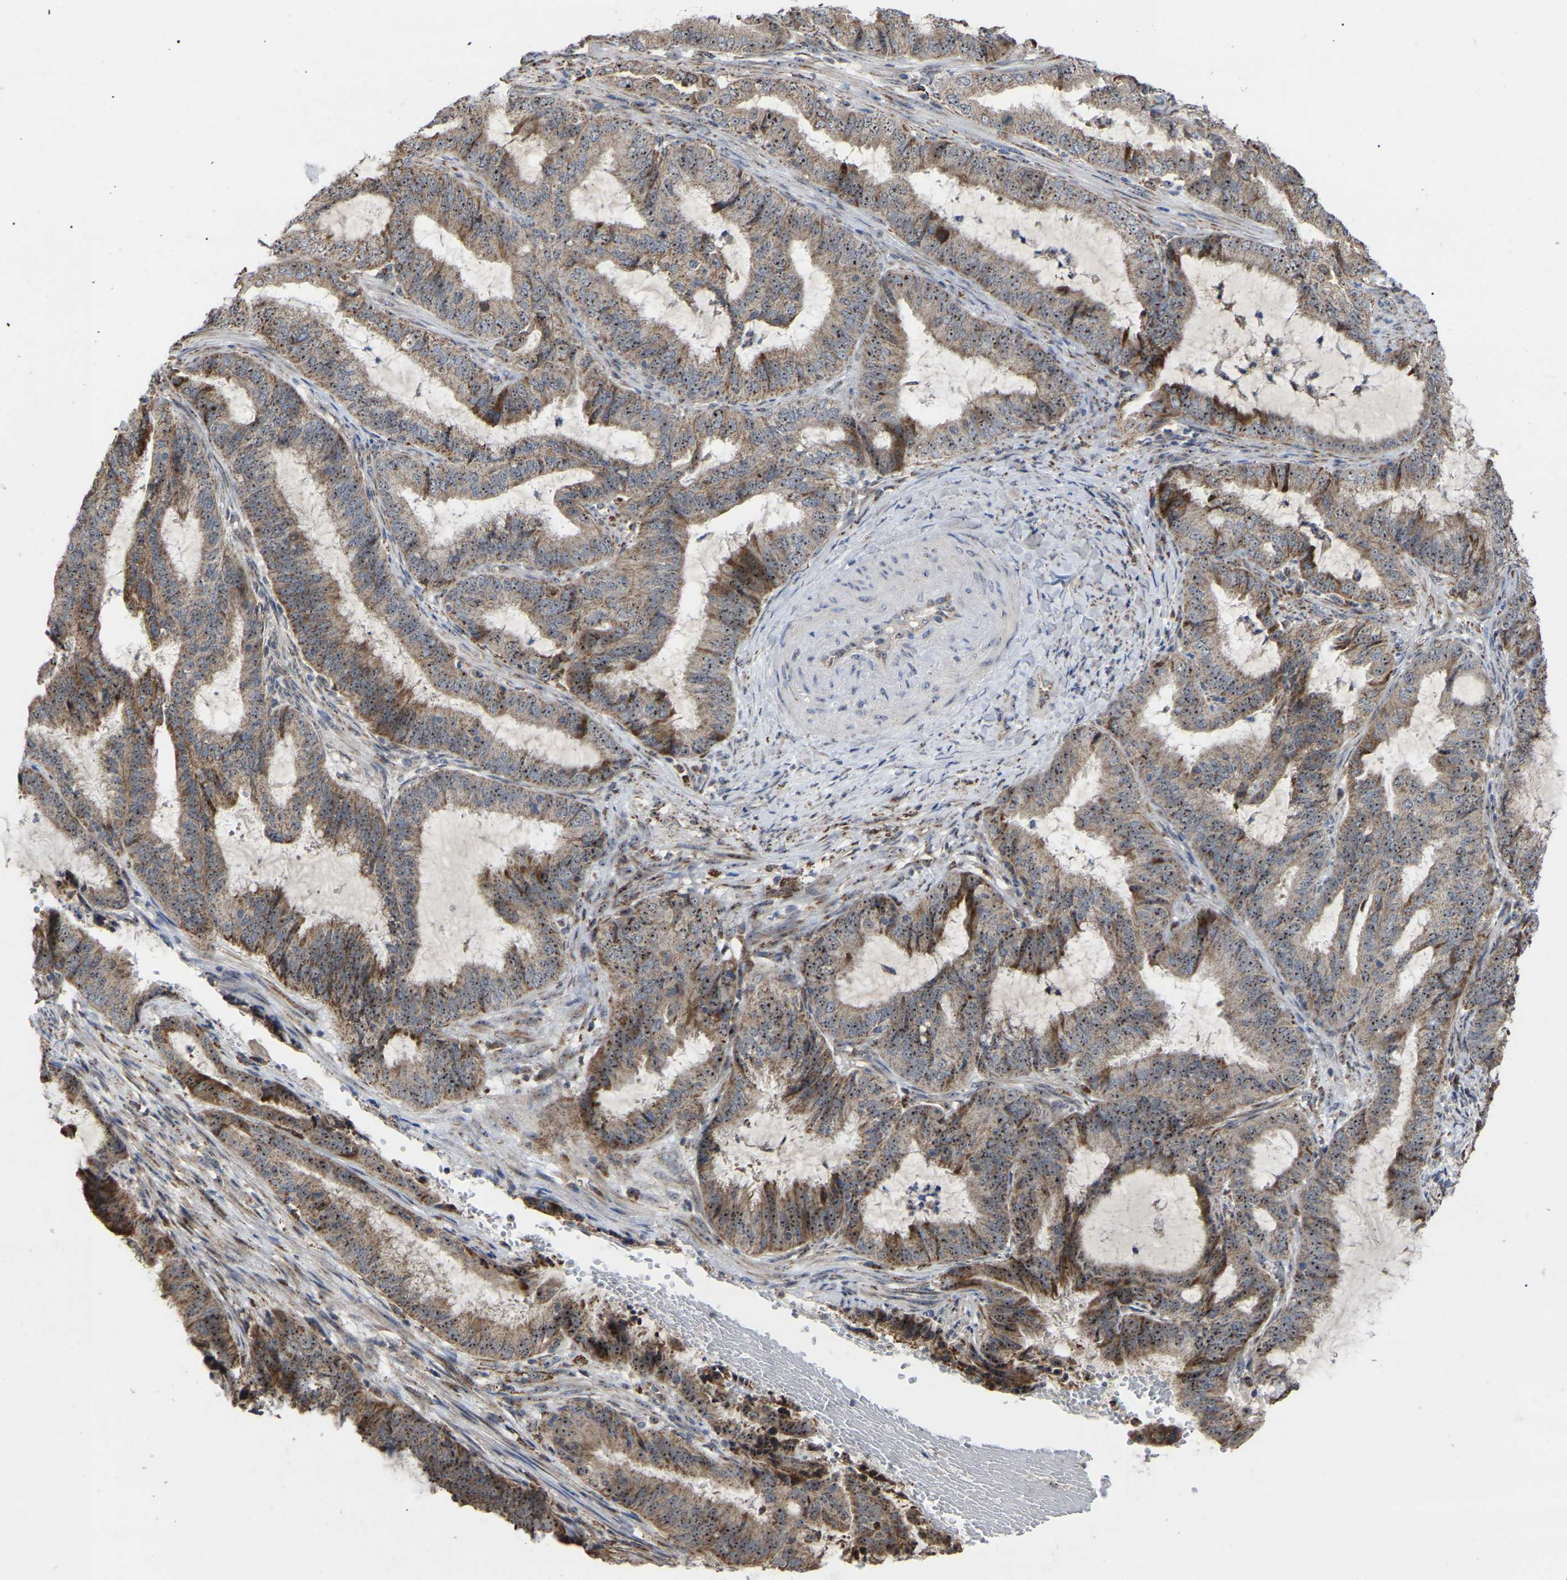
{"staining": {"intensity": "moderate", "quantity": ">75%", "location": "cytoplasmic/membranous,nuclear"}, "tissue": "endometrial cancer", "cell_type": "Tumor cells", "image_type": "cancer", "snomed": [{"axis": "morphology", "description": "Adenocarcinoma, NOS"}, {"axis": "topography", "description": "Endometrium"}], "caption": "Adenocarcinoma (endometrial) stained with IHC demonstrates moderate cytoplasmic/membranous and nuclear expression in approximately >75% of tumor cells.", "gene": "NOP53", "patient": {"sex": "female", "age": 51}}